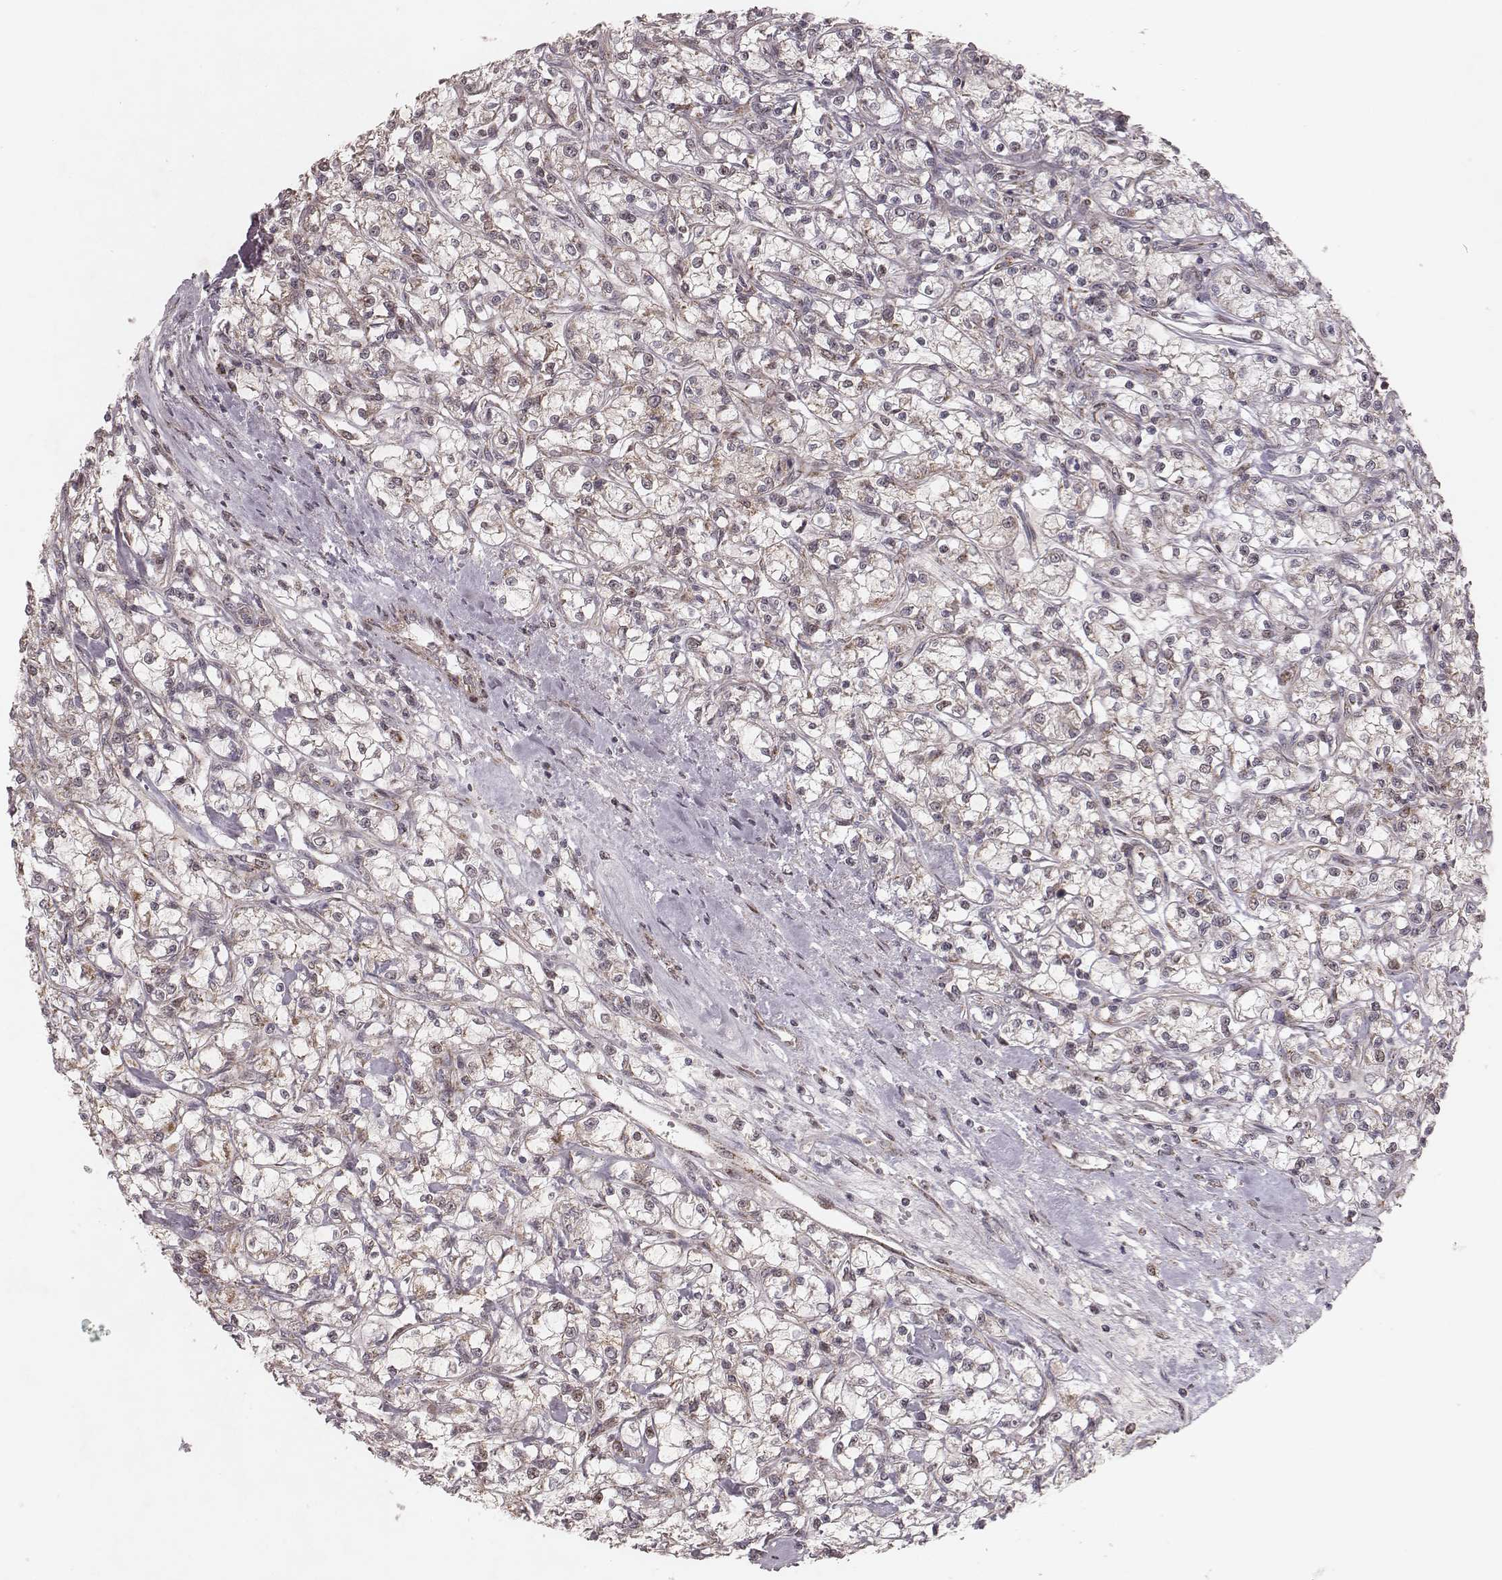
{"staining": {"intensity": "weak", "quantity": "25%-75%", "location": "cytoplasmic/membranous"}, "tissue": "renal cancer", "cell_type": "Tumor cells", "image_type": "cancer", "snomed": [{"axis": "morphology", "description": "Adenocarcinoma, NOS"}, {"axis": "topography", "description": "Kidney"}], "caption": "This is an image of IHC staining of adenocarcinoma (renal), which shows weak expression in the cytoplasmic/membranous of tumor cells.", "gene": "NDUFA7", "patient": {"sex": "female", "age": 59}}